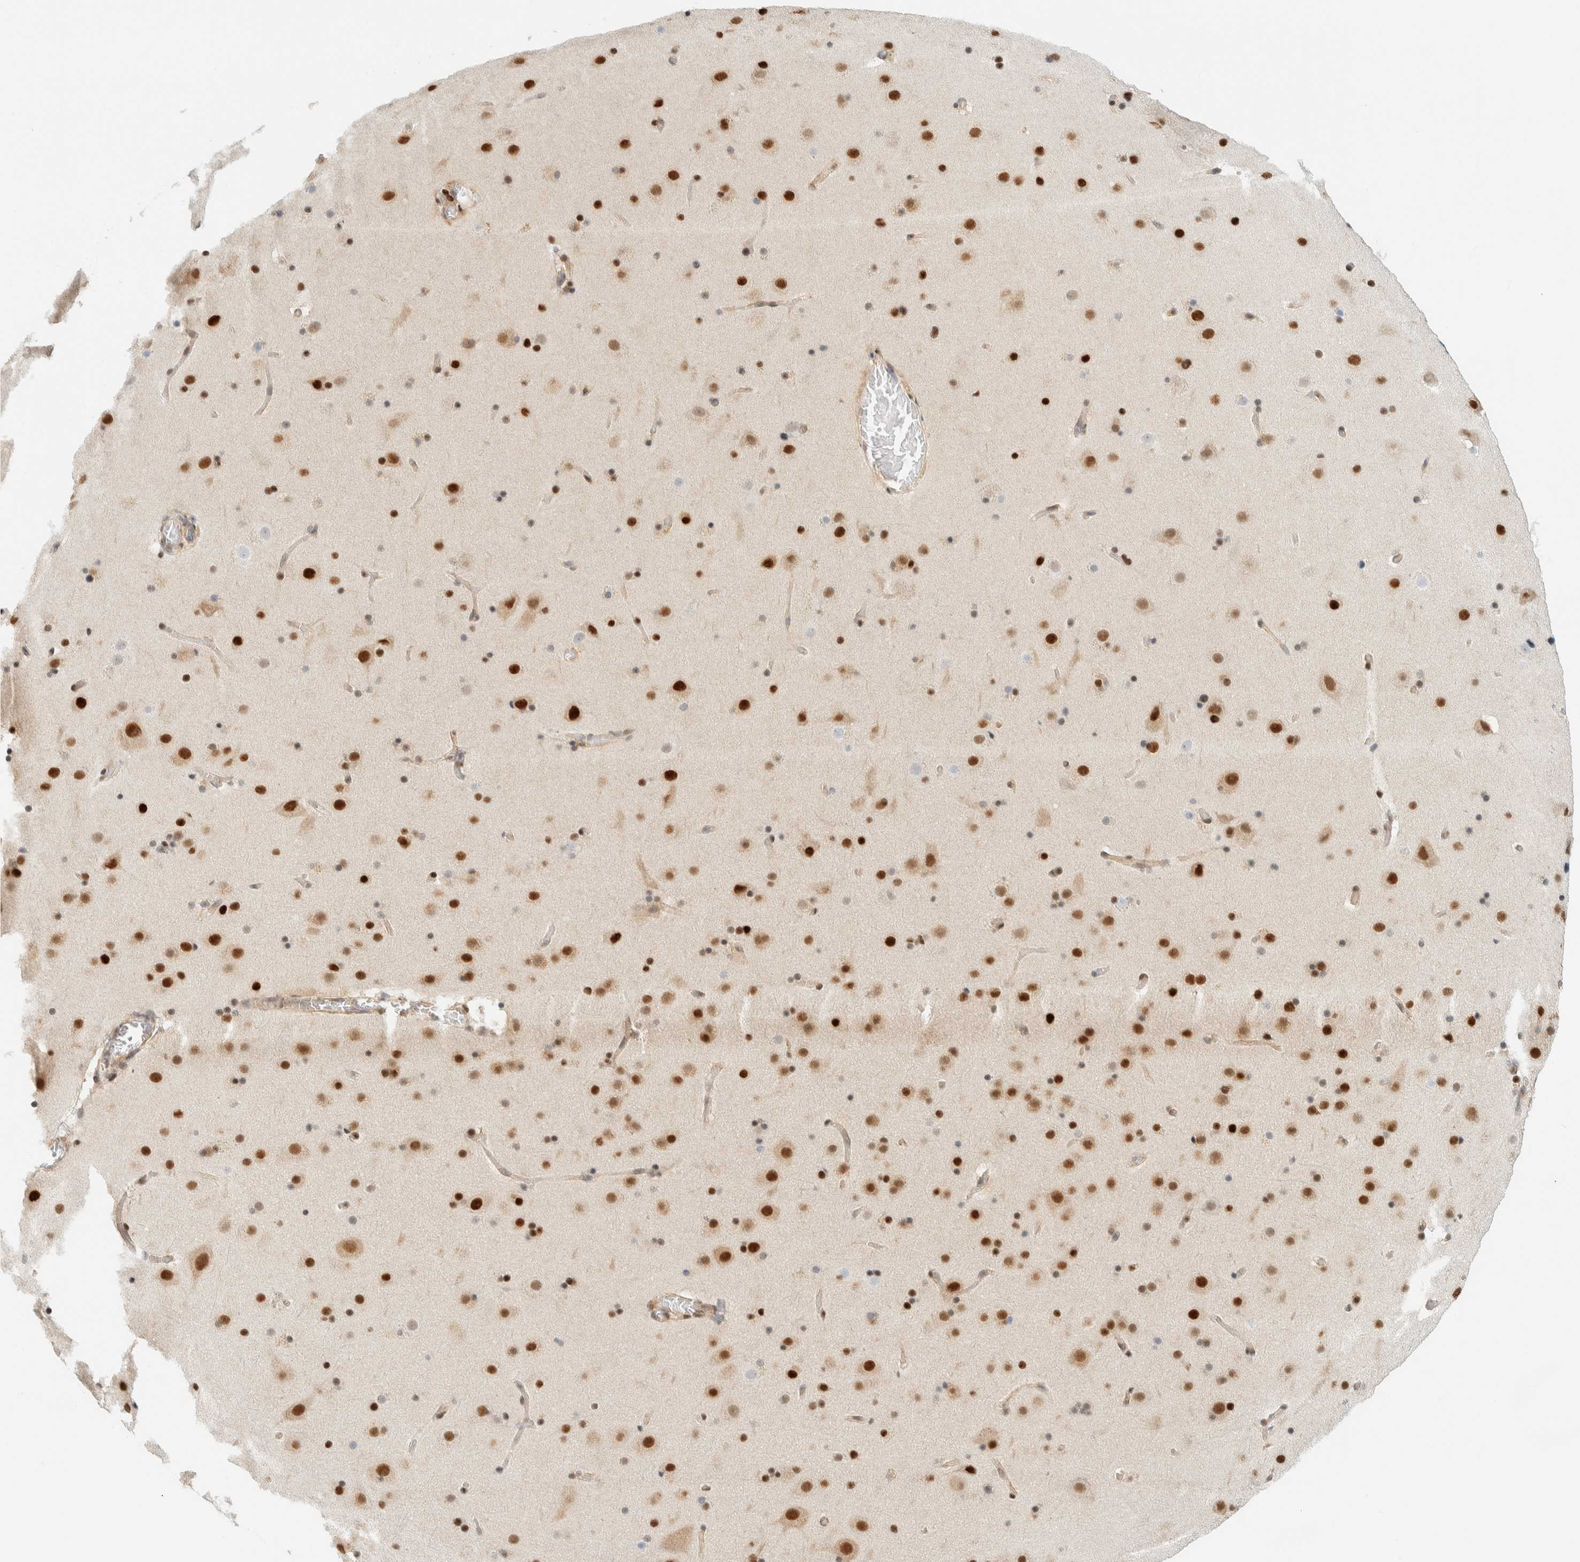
{"staining": {"intensity": "negative", "quantity": "none", "location": "none"}, "tissue": "cerebral cortex", "cell_type": "Endothelial cells", "image_type": "normal", "snomed": [{"axis": "morphology", "description": "Normal tissue, NOS"}, {"axis": "topography", "description": "Cerebral cortex"}], "caption": "IHC of normal cerebral cortex exhibits no expression in endothelial cells. The staining is performed using DAB (3,3'-diaminobenzidine) brown chromogen with nuclei counter-stained in using hematoxylin.", "gene": "ZNF683", "patient": {"sex": "male", "age": 57}}